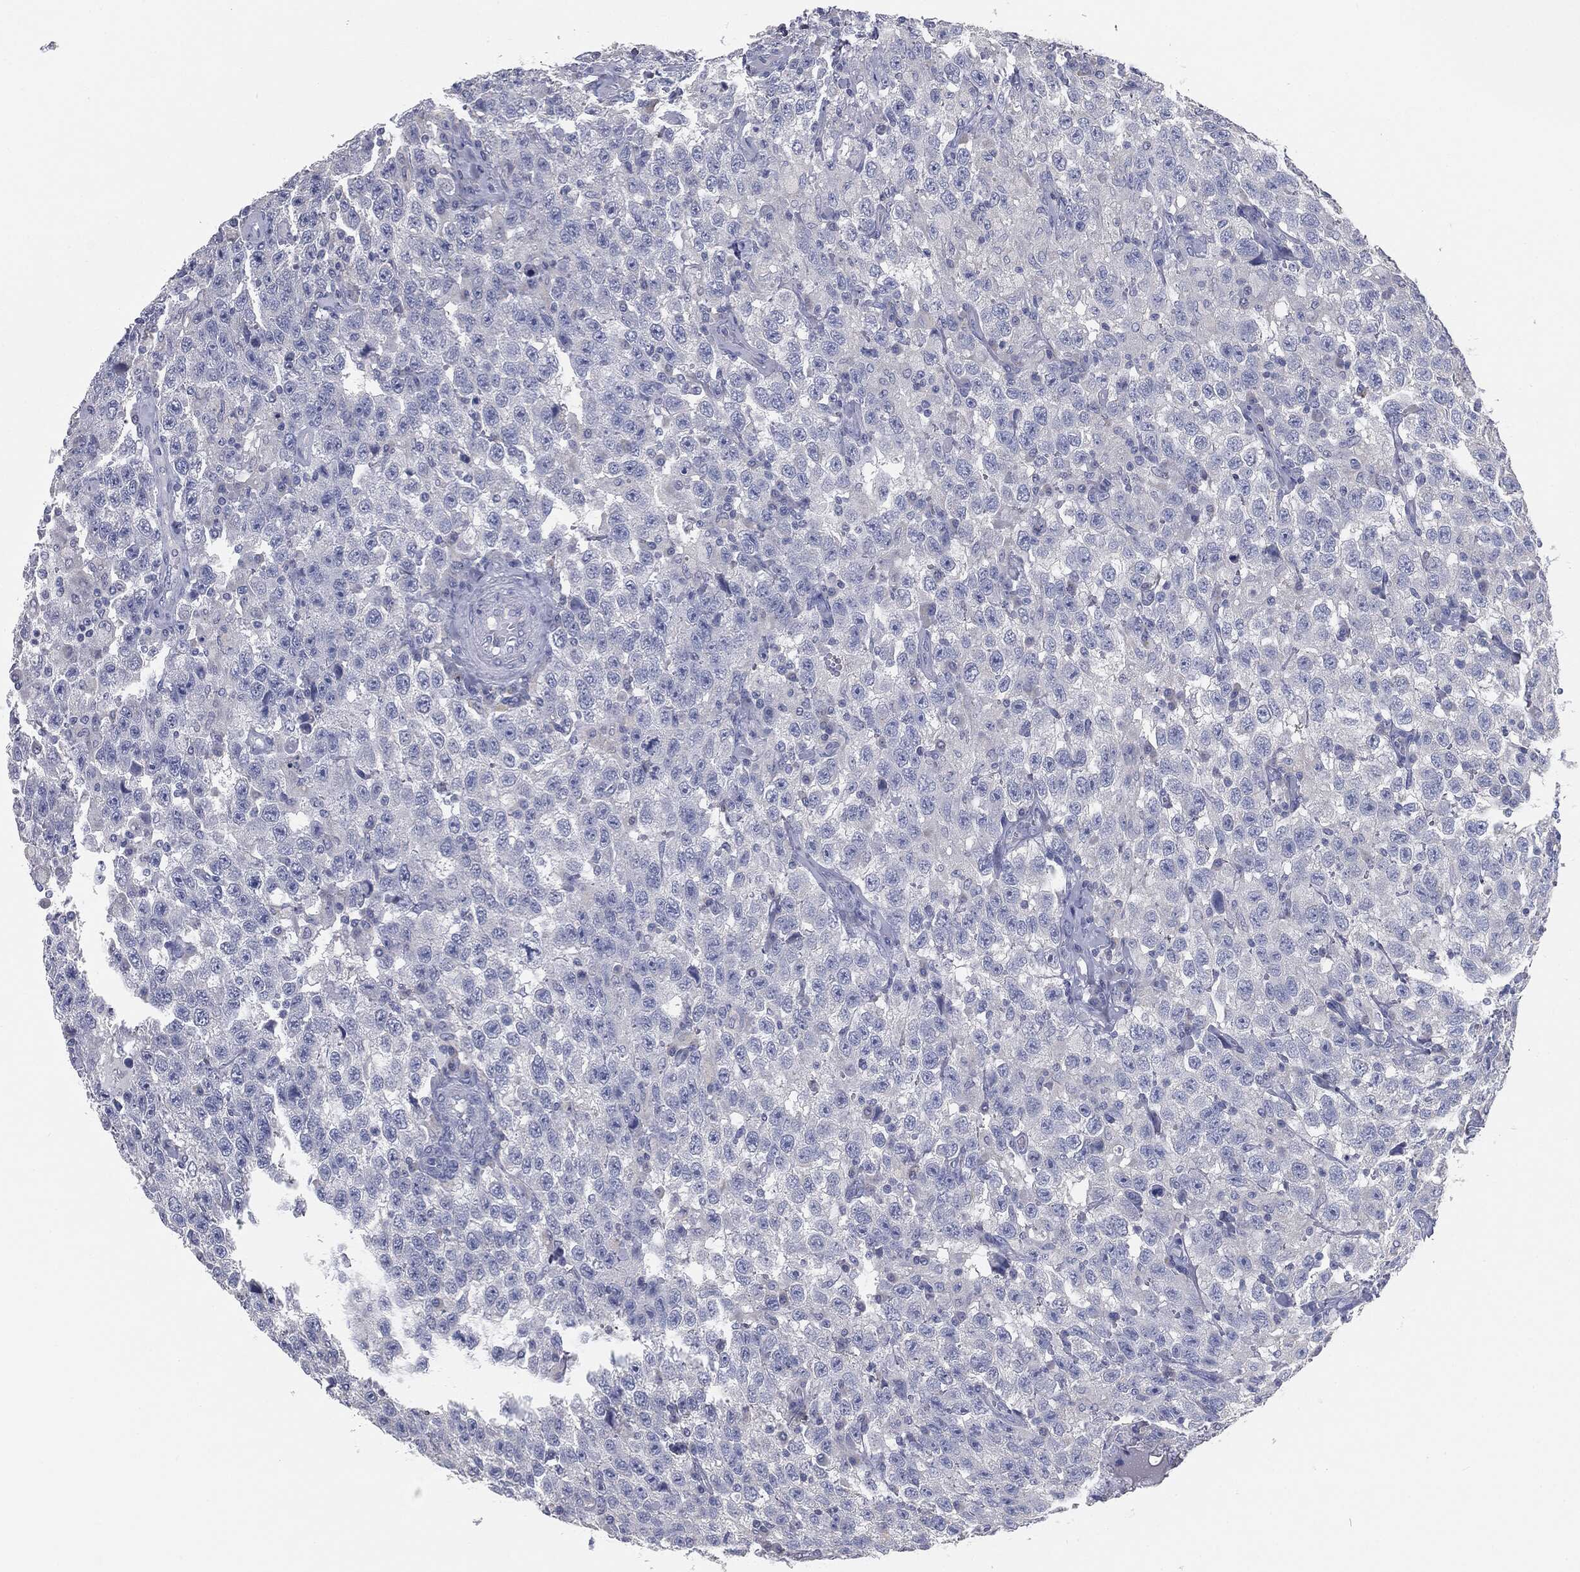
{"staining": {"intensity": "negative", "quantity": "none", "location": "none"}, "tissue": "testis cancer", "cell_type": "Tumor cells", "image_type": "cancer", "snomed": [{"axis": "morphology", "description": "Seminoma, NOS"}, {"axis": "topography", "description": "Testis"}], "caption": "Protein analysis of testis cancer (seminoma) demonstrates no significant staining in tumor cells.", "gene": "CAV3", "patient": {"sex": "male", "age": 41}}